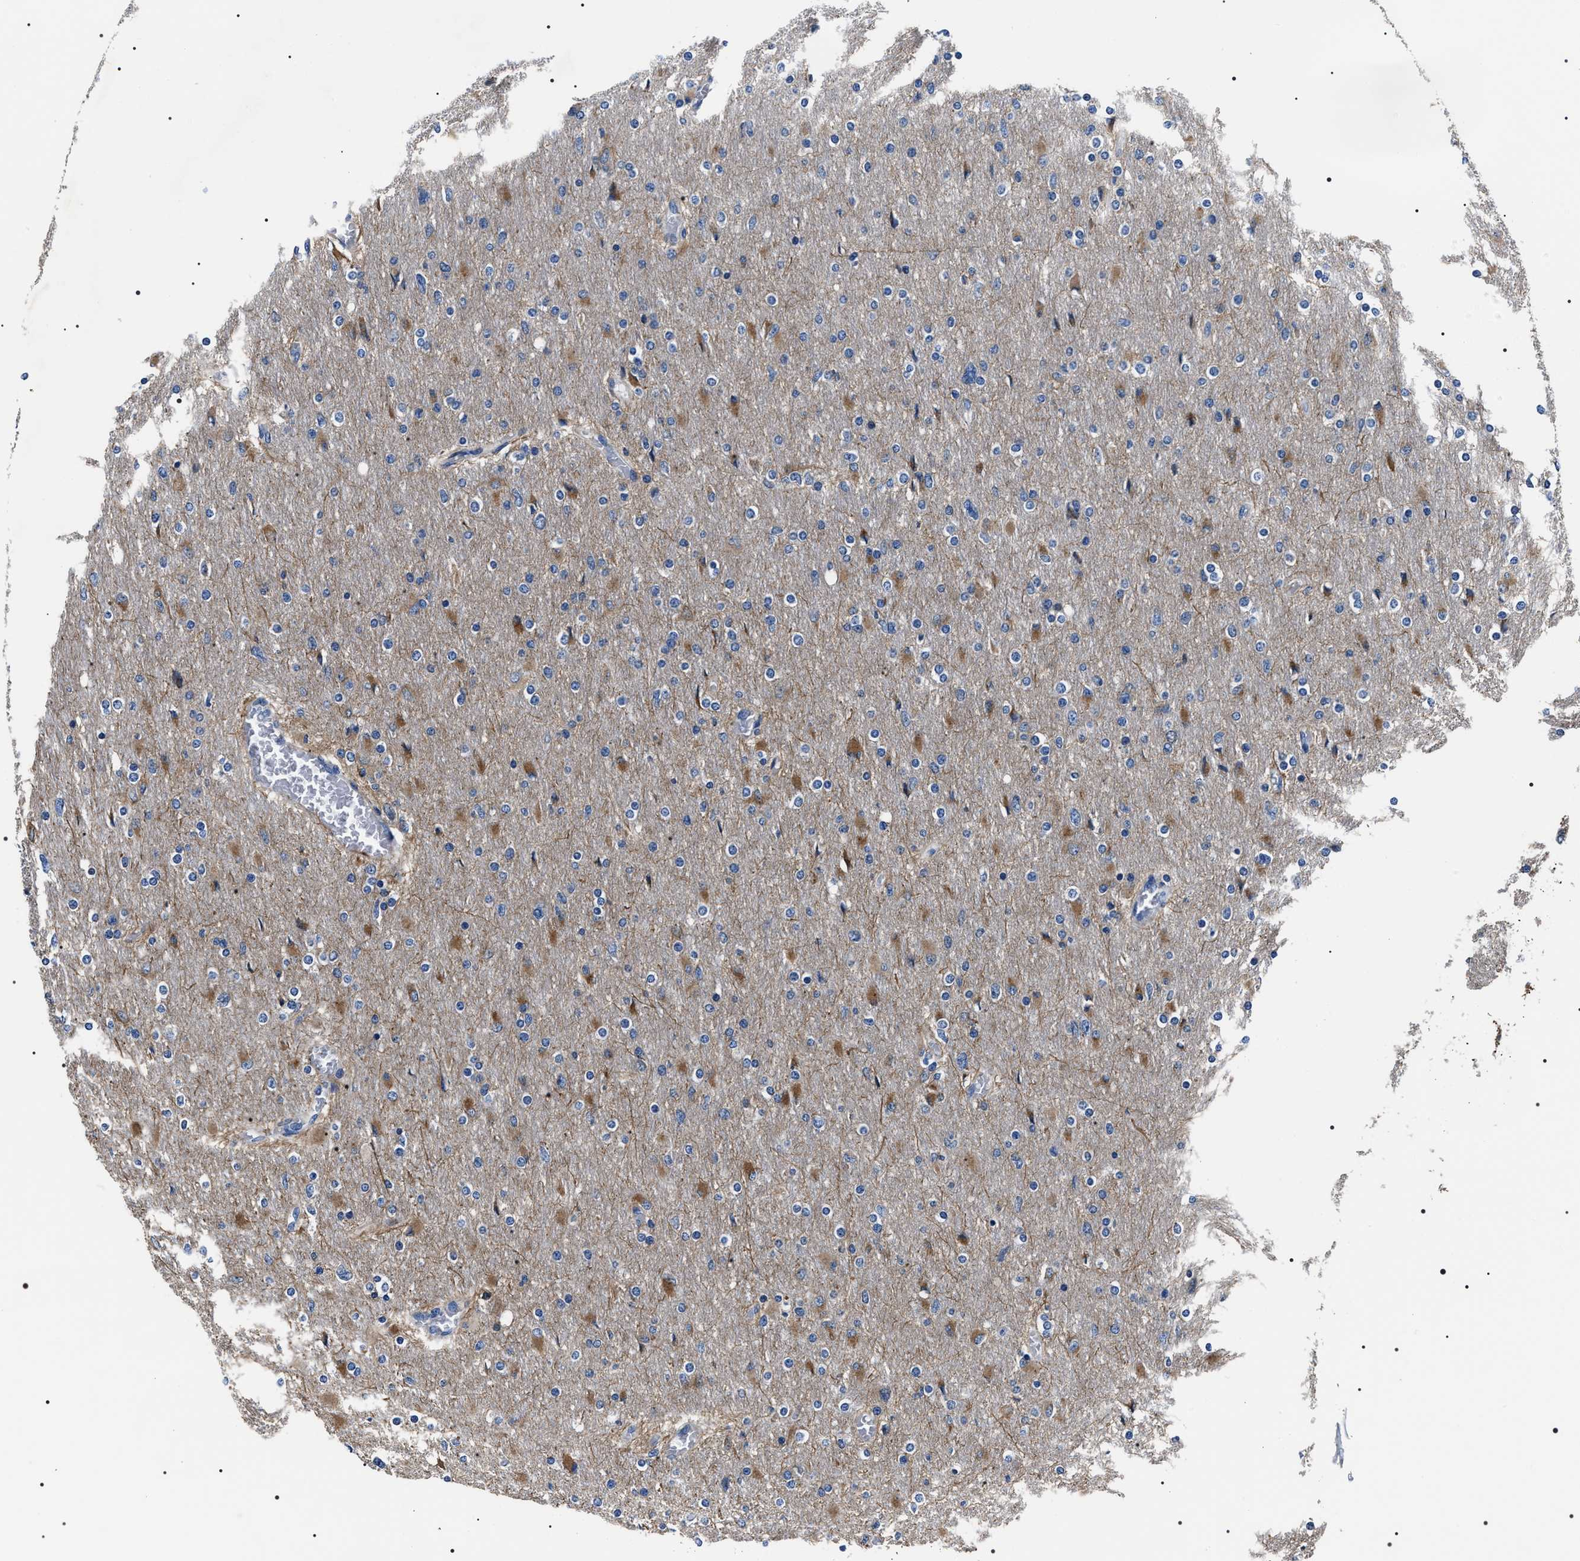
{"staining": {"intensity": "moderate", "quantity": "25%-75%", "location": "cytoplasmic/membranous"}, "tissue": "glioma", "cell_type": "Tumor cells", "image_type": "cancer", "snomed": [{"axis": "morphology", "description": "Glioma, malignant, High grade"}, {"axis": "topography", "description": "Cerebral cortex"}], "caption": "About 25%-75% of tumor cells in glioma show moderate cytoplasmic/membranous protein expression as visualized by brown immunohistochemical staining.", "gene": "BAG2", "patient": {"sex": "female", "age": 36}}